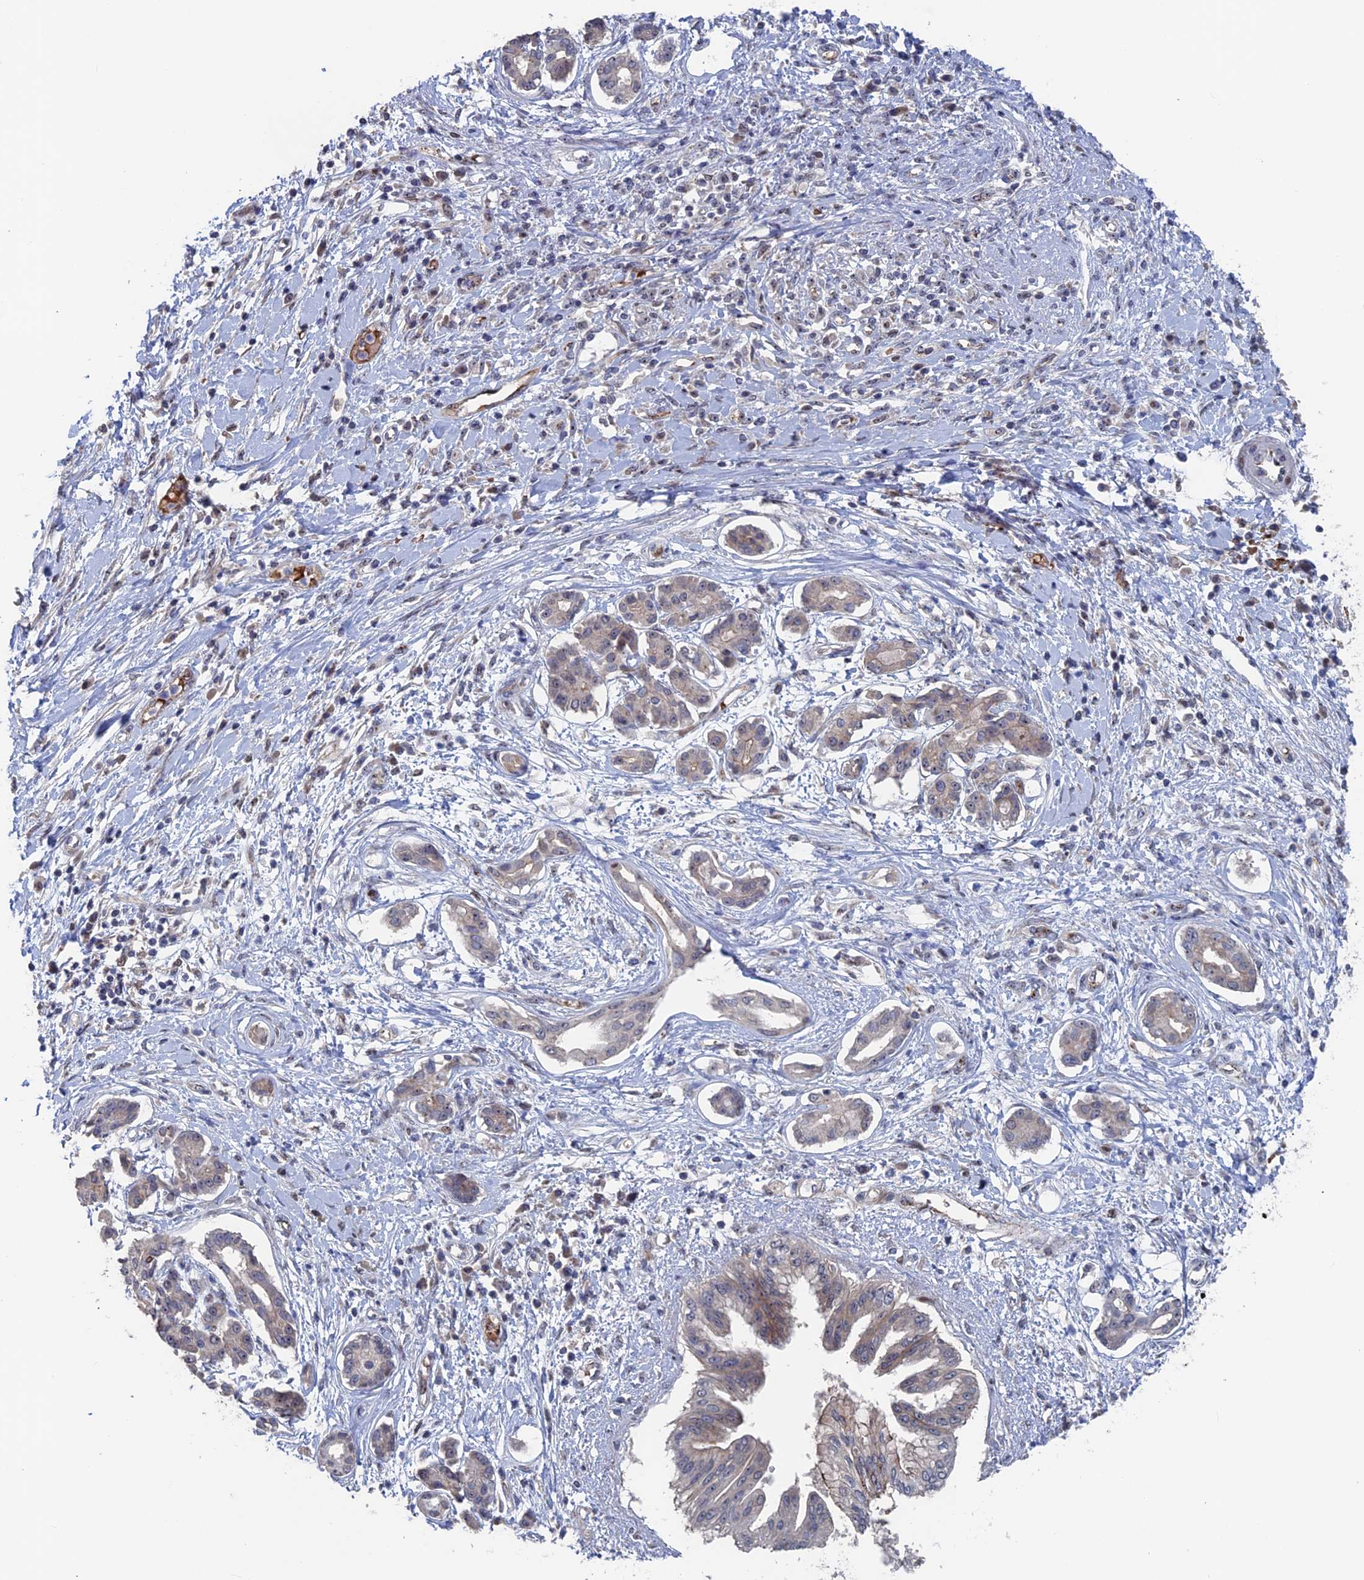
{"staining": {"intensity": "negative", "quantity": "none", "location": "none"}, "tissue": "pancreatic cancer", "cell_type": "Tumor cells", "image_type": "cancer", "snomed": [{"axis": "morphology", "description": "Adenocarcinoma, NOS"}, {"axis": "topography", "description": "Pancreas"}], "caption": "Tumor cells are negative for brown protein staining in adenocarcinoma (pancreatic).", "gene": "SH3D21", "patient": {"sex": "female", "age": 56}}